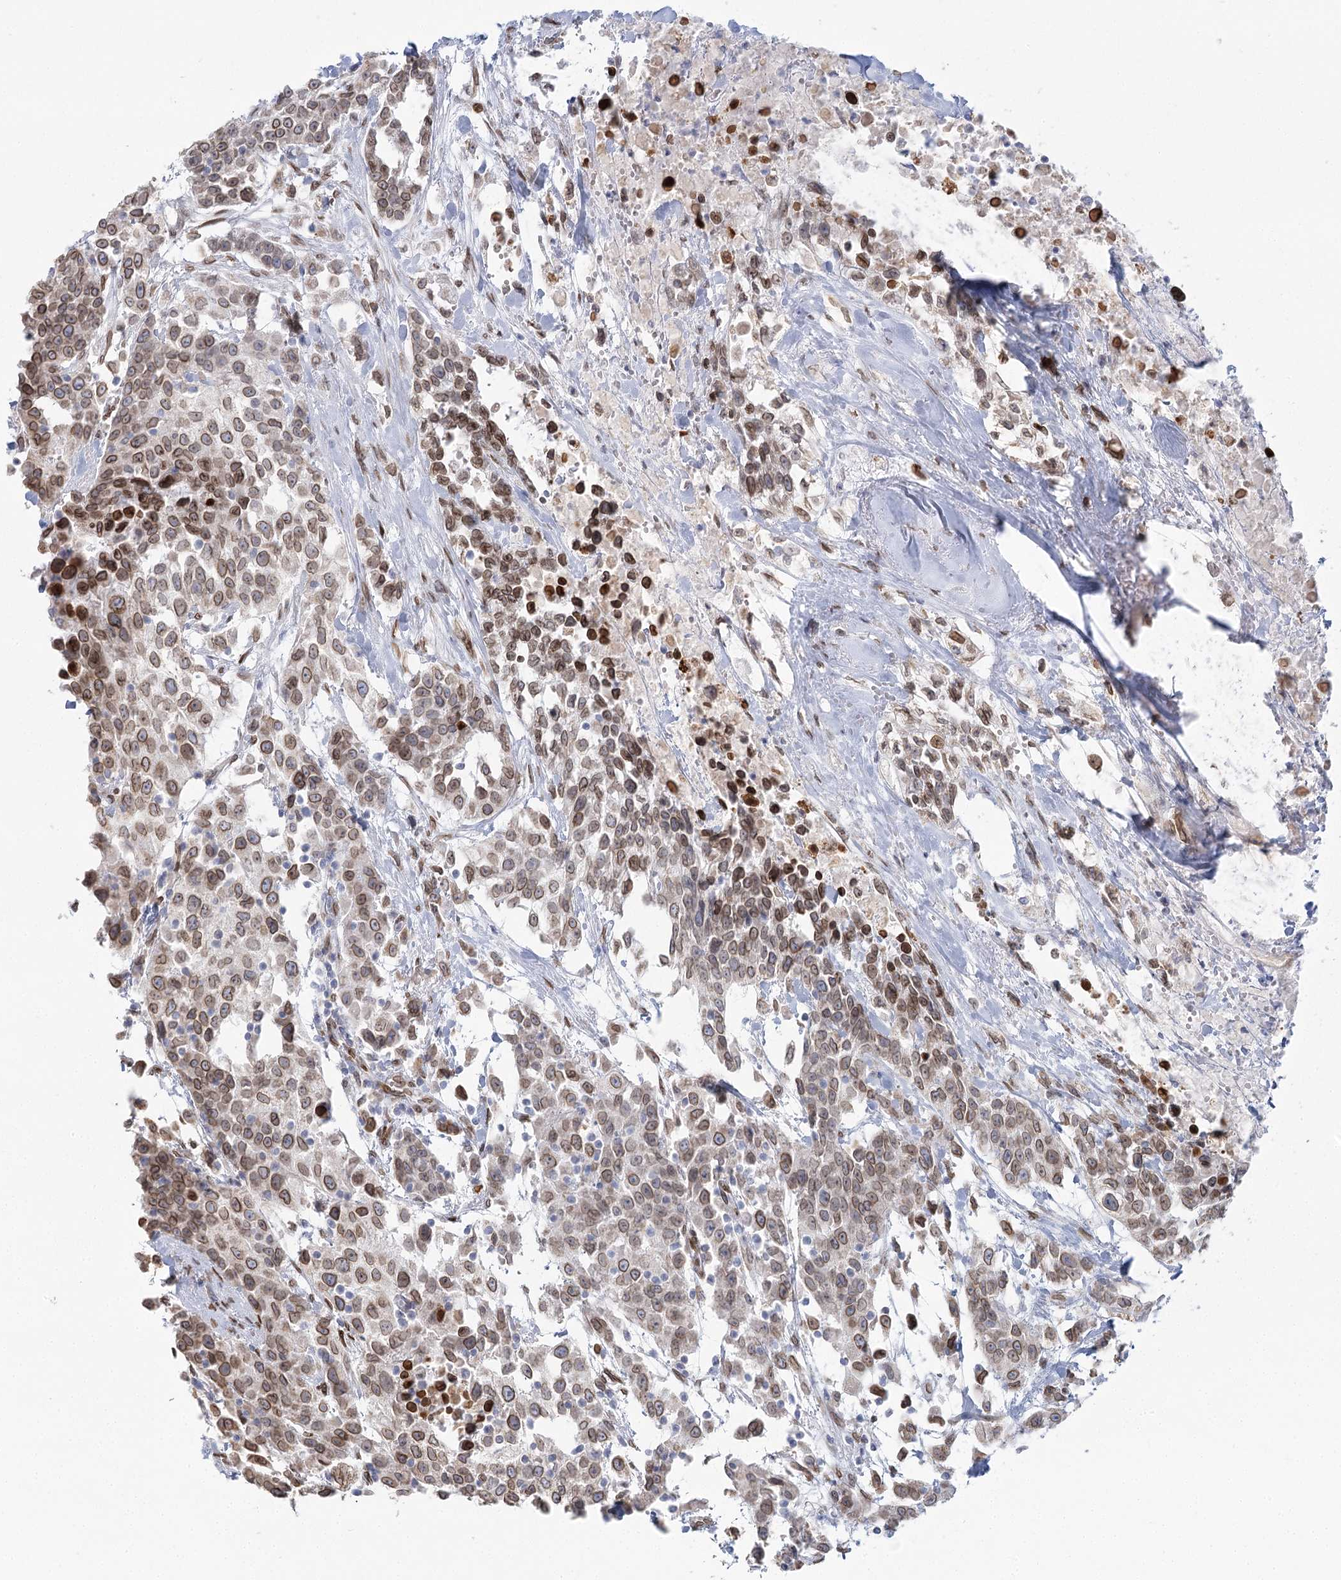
{"staining": {"intensity": "moderate", "quantity": ">75%", "location": "cytoplasmic/membranous,nuclear"}, "tissue": "urothelial cancer", "cell_type": "Tumor cells", "image_type": "cancer", "snomed": [{"axis": "morphology", "description": "Urothelial carcinoma, High grade"}, {"axis": "topography", "description": "Urinary bladder"}], "caption": "There is medium levels of moderate cytoplasmic/membranous and nuclear expression in tumor cells of high-grade urothelial carcinoma, as demonstrated by immunohistochemical staining (brown color).", "gene": "VWA5A", "patient": {"sex": "female", "age": 80}}